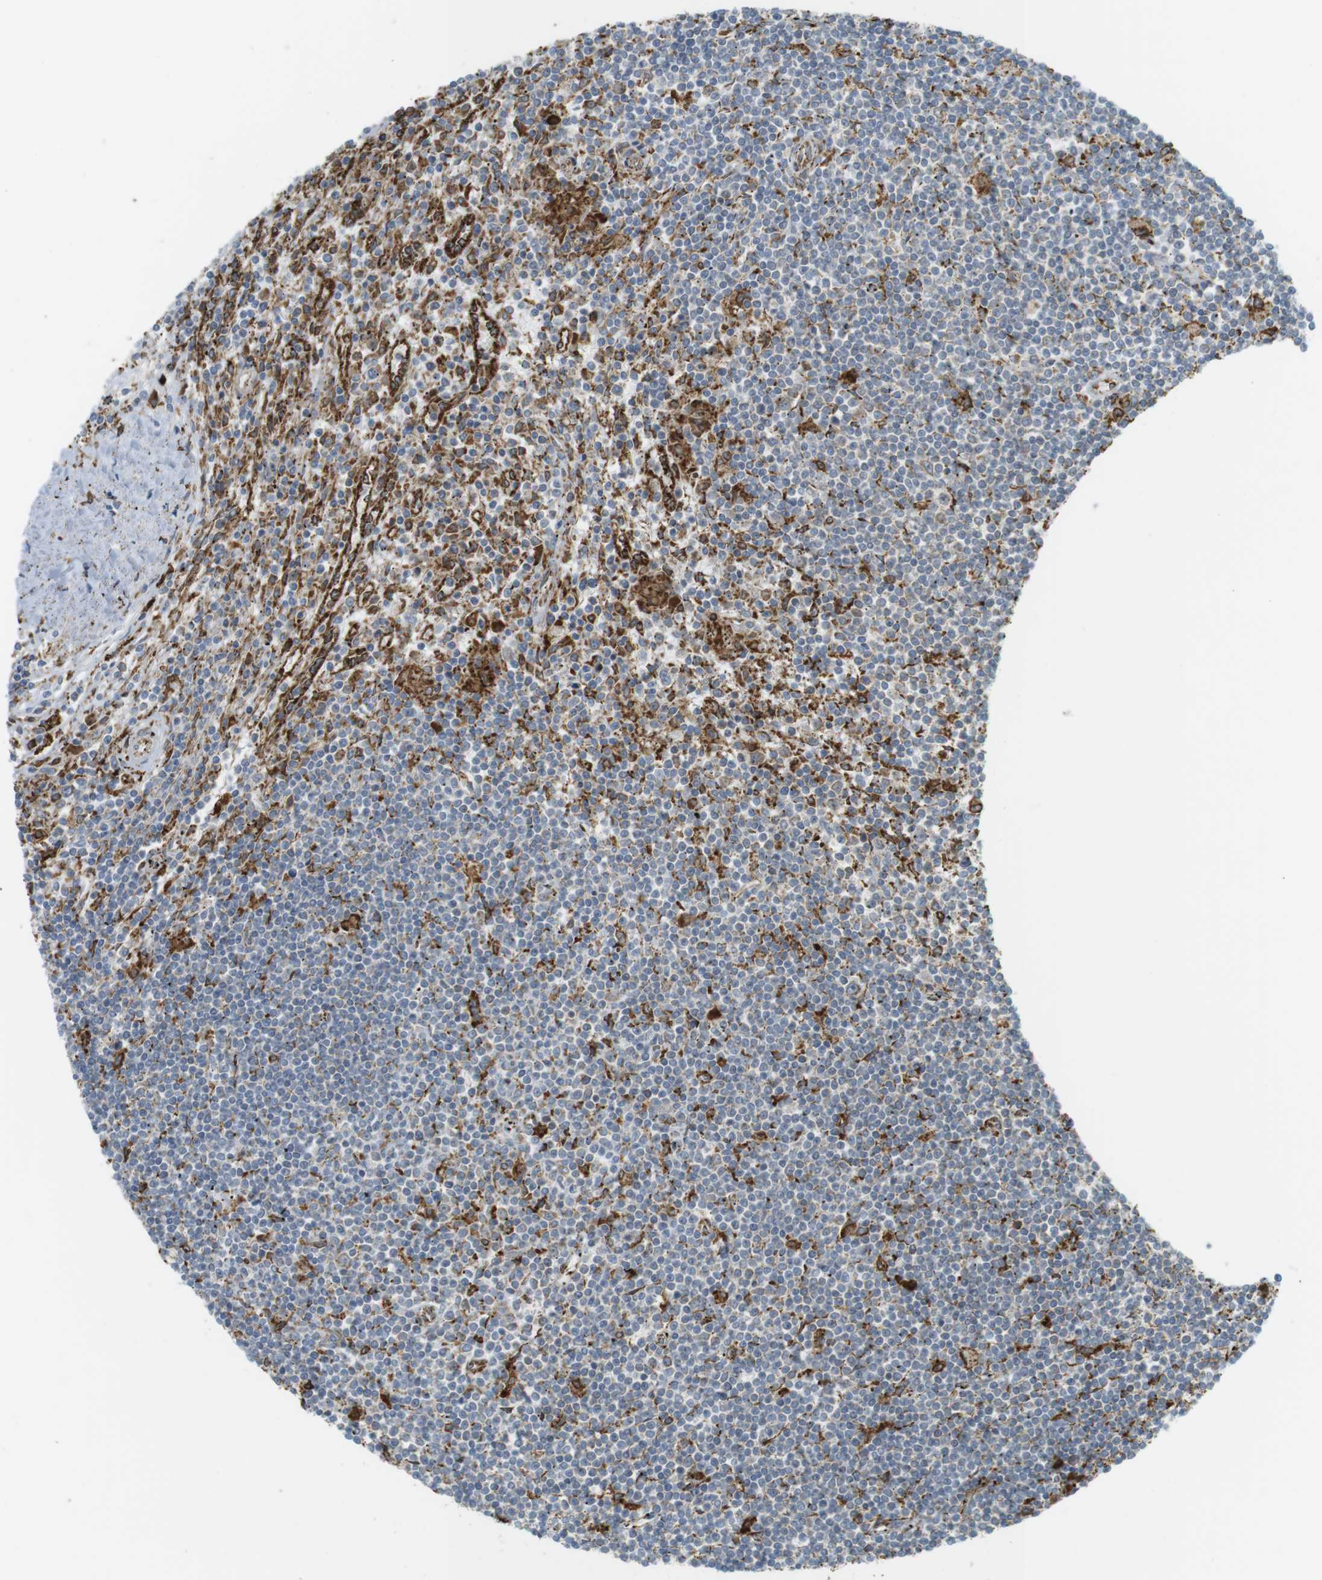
{"staining": {"intensity": "strong", "quantity": "<25%", "location": "cytoplasmic/membranous"}, "tissue": "lymphoma", "cell_type": "Tumor cells", "image_type": "cancer", "snomed": [{"axis": "morphology", "description": "Malignant lymphoma, non-Hodgkin's type, Low grade"}, {"axis": "topography", "description": "Spleen"}], "caption": "DAB immunohistochemical staining of human lymphoma exhibits strong cytoplasmic/membranous protein positivity in approximately <25% of tumor cells.", "gene": "MBOAT2", "patient": {"sex": "male", "age": 76}}